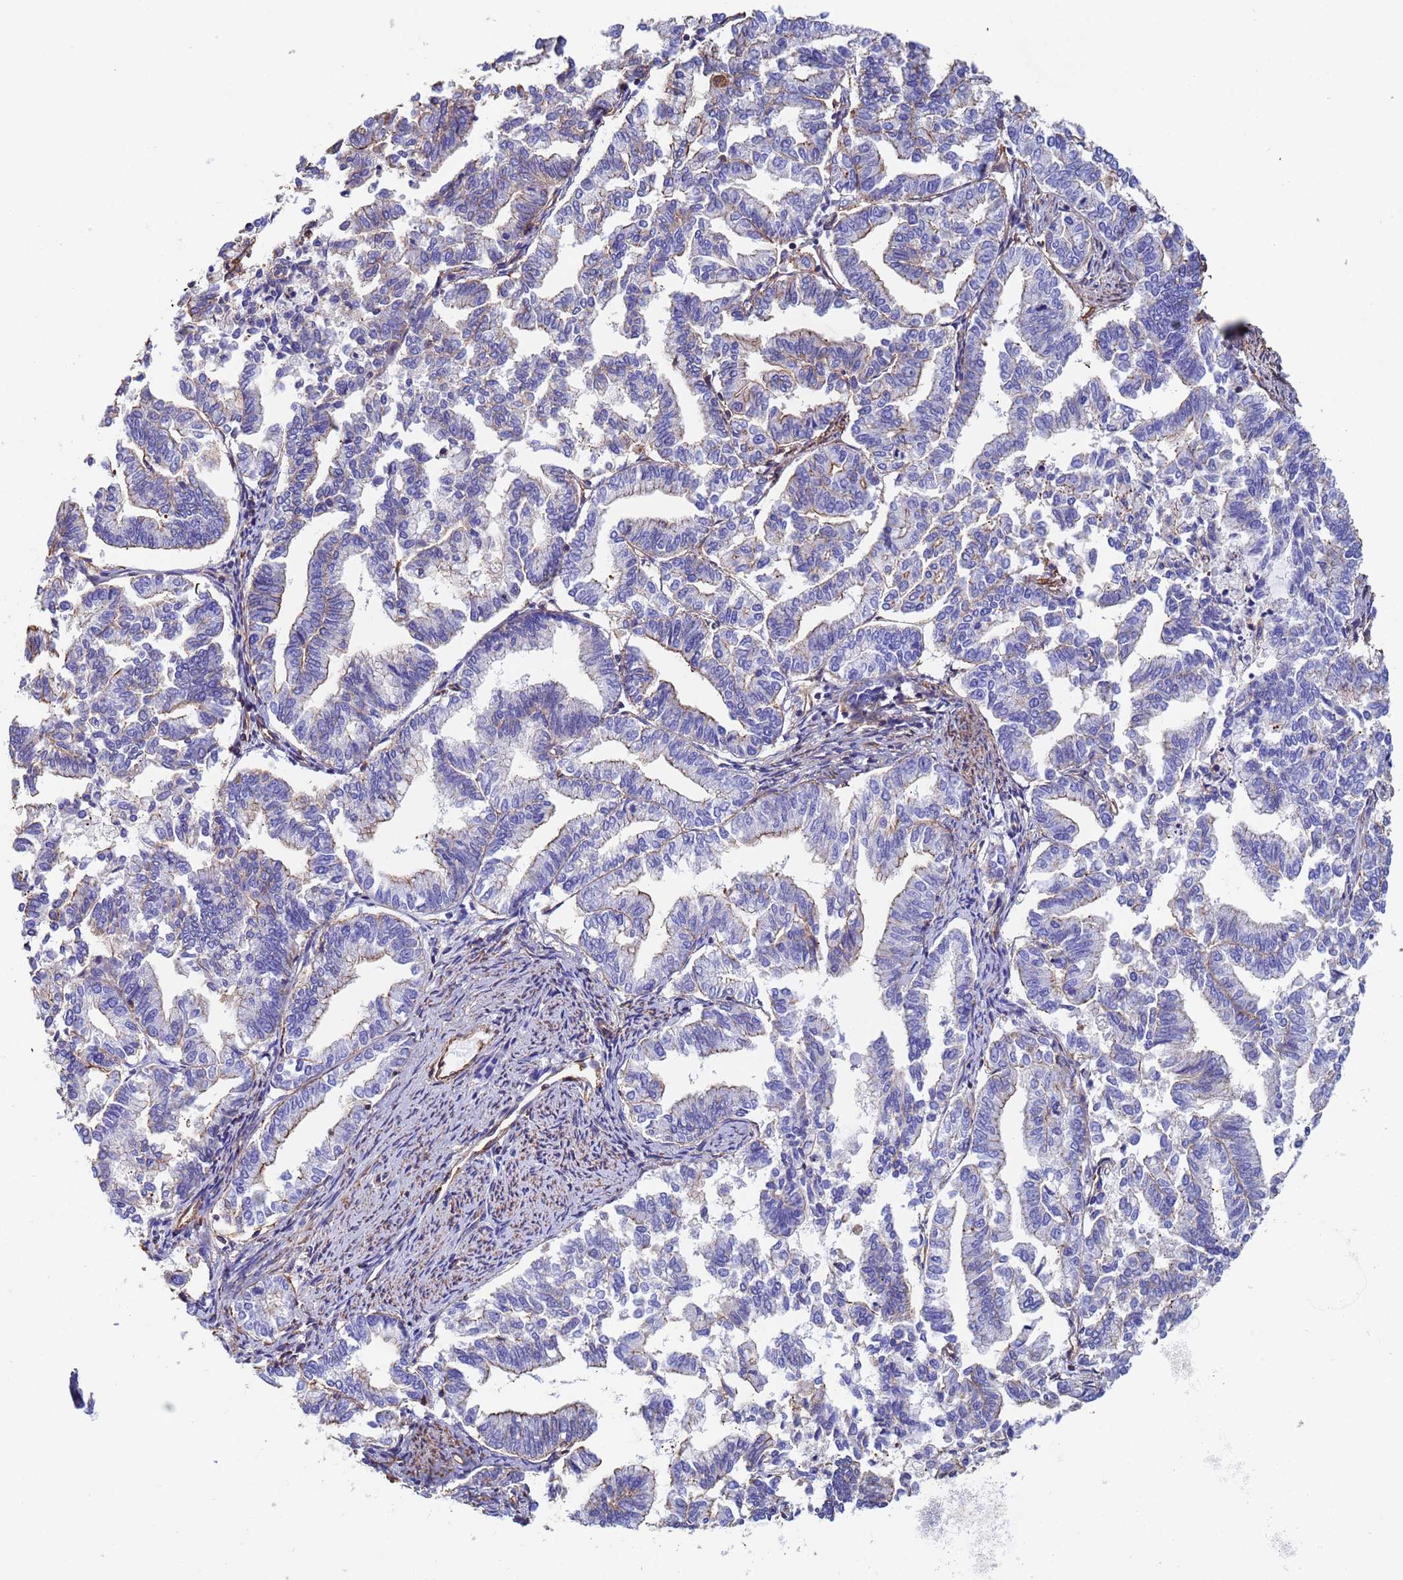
{"staining": {"intensity": "weak", "quantity": "<25%", "location": "cytoplasmic/membranous"}, "tissue": "endometrial cancer", "cell_type": "Tumor cells", "image_type": "cancer", "snomed": [{"axis": "morphology", "description": "Adenocarcinoma, NOS"}, {"axis": "topography", "description": "Endometrium"}], "caption": "High power microscopy photomicrograph of an immunohistochemistry (IHC) histopathology image of endometrial adenocarcinoma, revealing no significant expression in tumor cells.", "gene": "MYL12A", "patient": {"sex": "female", "age": 79}}